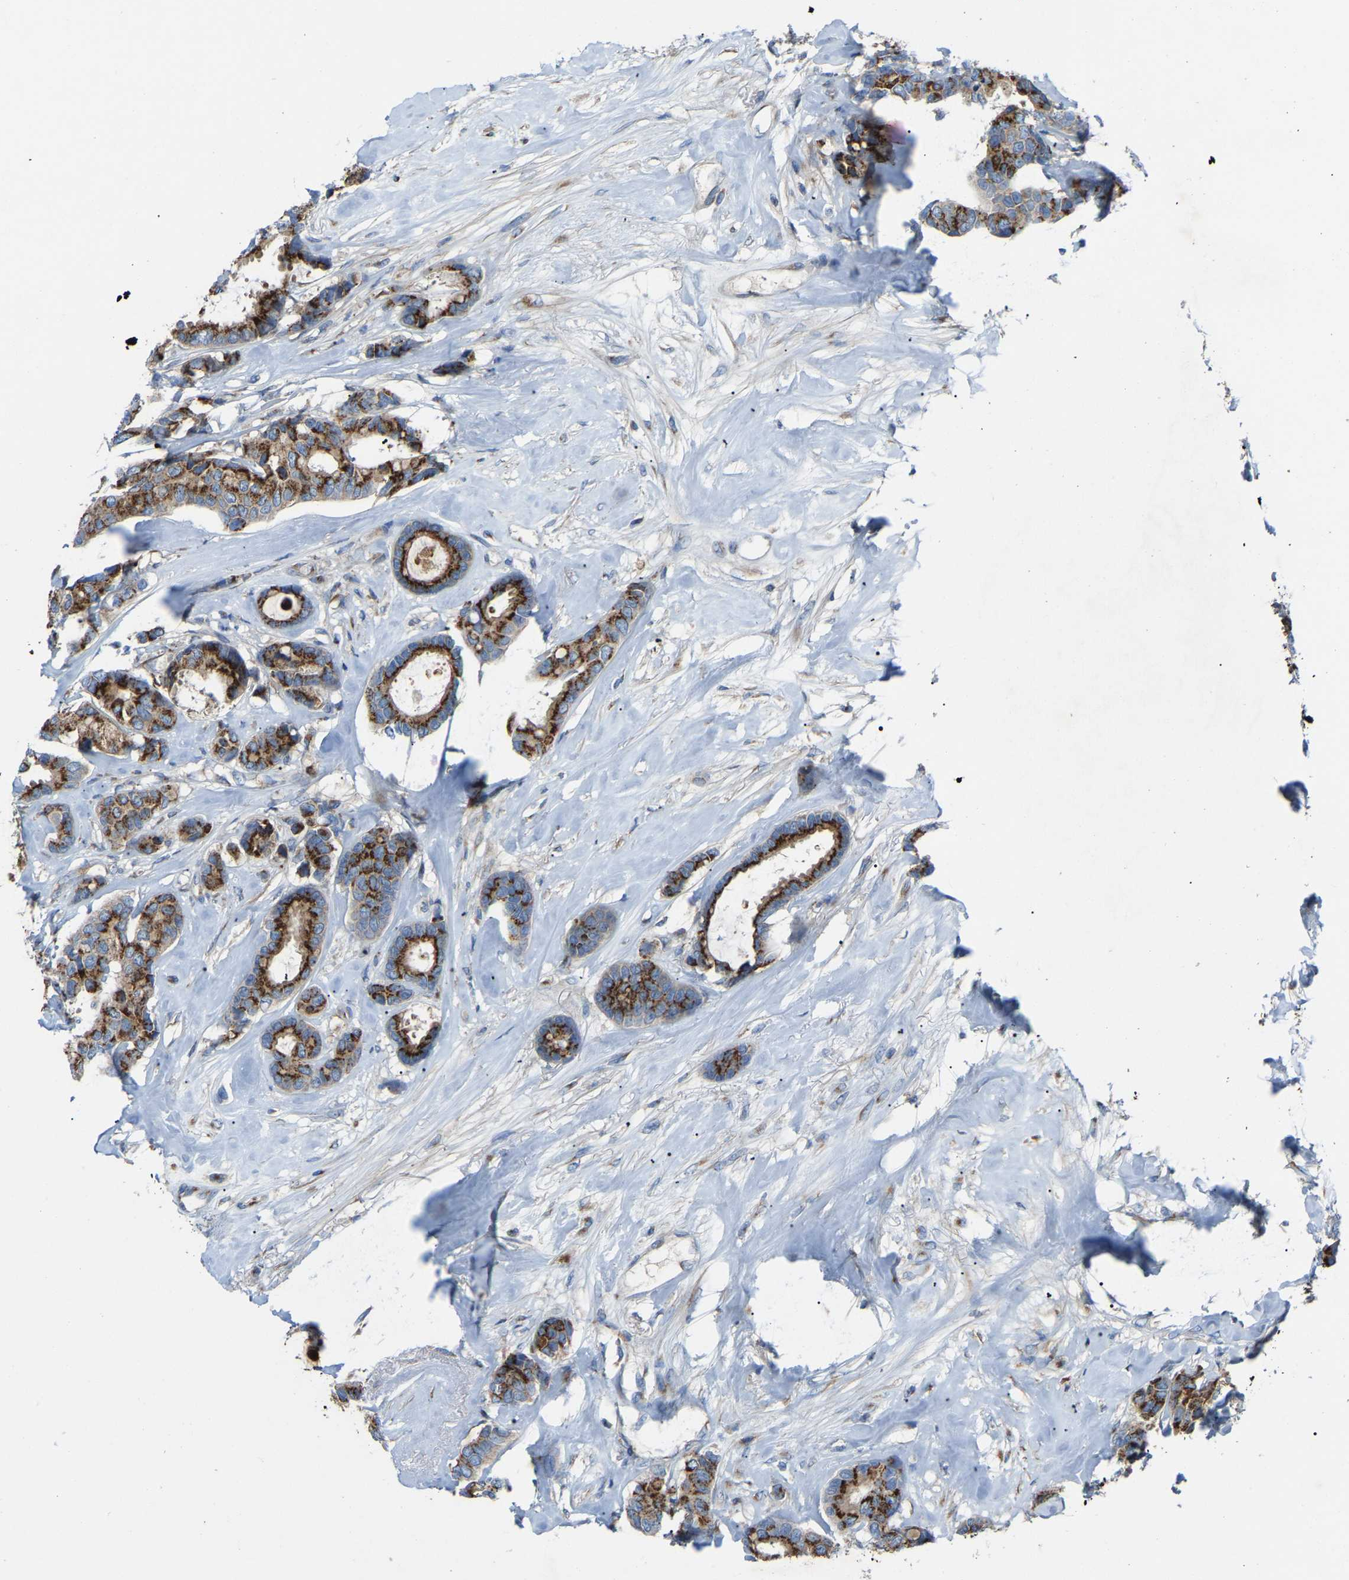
{"staining": {"intensity": "strong", "quantity": ">75%", "location": "cytoplasmic/membranous"}, "tissue": "breast cancer", "cell_type": "Tumor cells", "image_type": "cancer", "snomed": [{"axis": "morphology", "description": "Duct carcinoma"}, {"axis": "topography", "description": "Breast"}], "caption": "Immunohistochemical staining of human breast cancer reveals high levels of strong cytoplasmic/membranous positivity in about >75% of tumor cells.", "gene": "CANT1", "patient": {"sex": "female", "age": 87}}